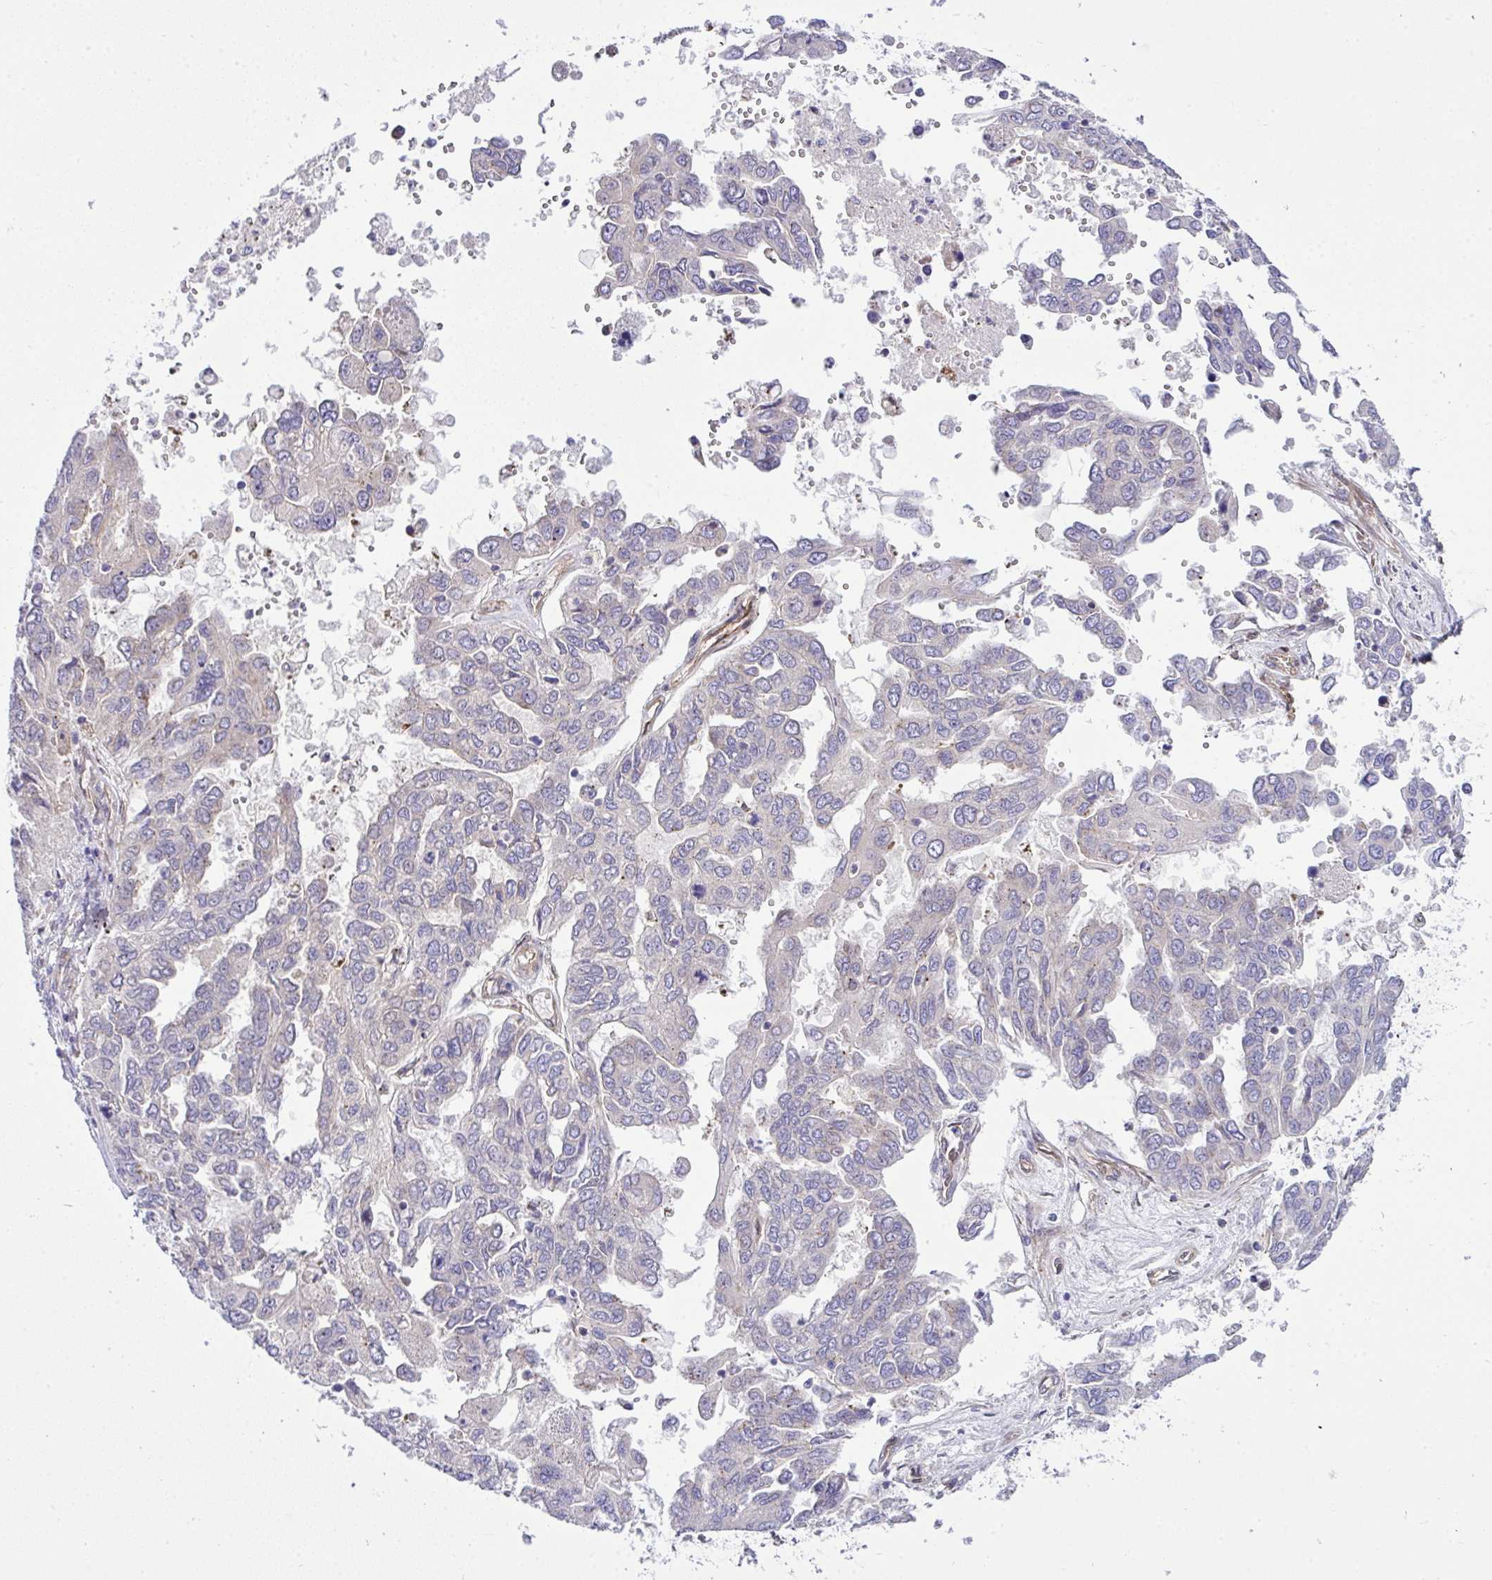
{"staining": {"intensity": "negative", "quantity": "none", "location": "none"}, "tissue": "ovarian cancer", "cell_type": "Tumor cells", "image_type": "cancer", "snomed": [{"axis": "morphology", "description": "Cystadenocarcinoma, serous, NOS"}, {"axis": "topography", "description": "Ovary"}], "caption": "A photomicrograph of serous cystadenocarcinoma (ovarian) stained for a protein reveals no brown staining in tumor cells.", "gene": "RSKR", "patient": {"sex": "female", "age": 53}}